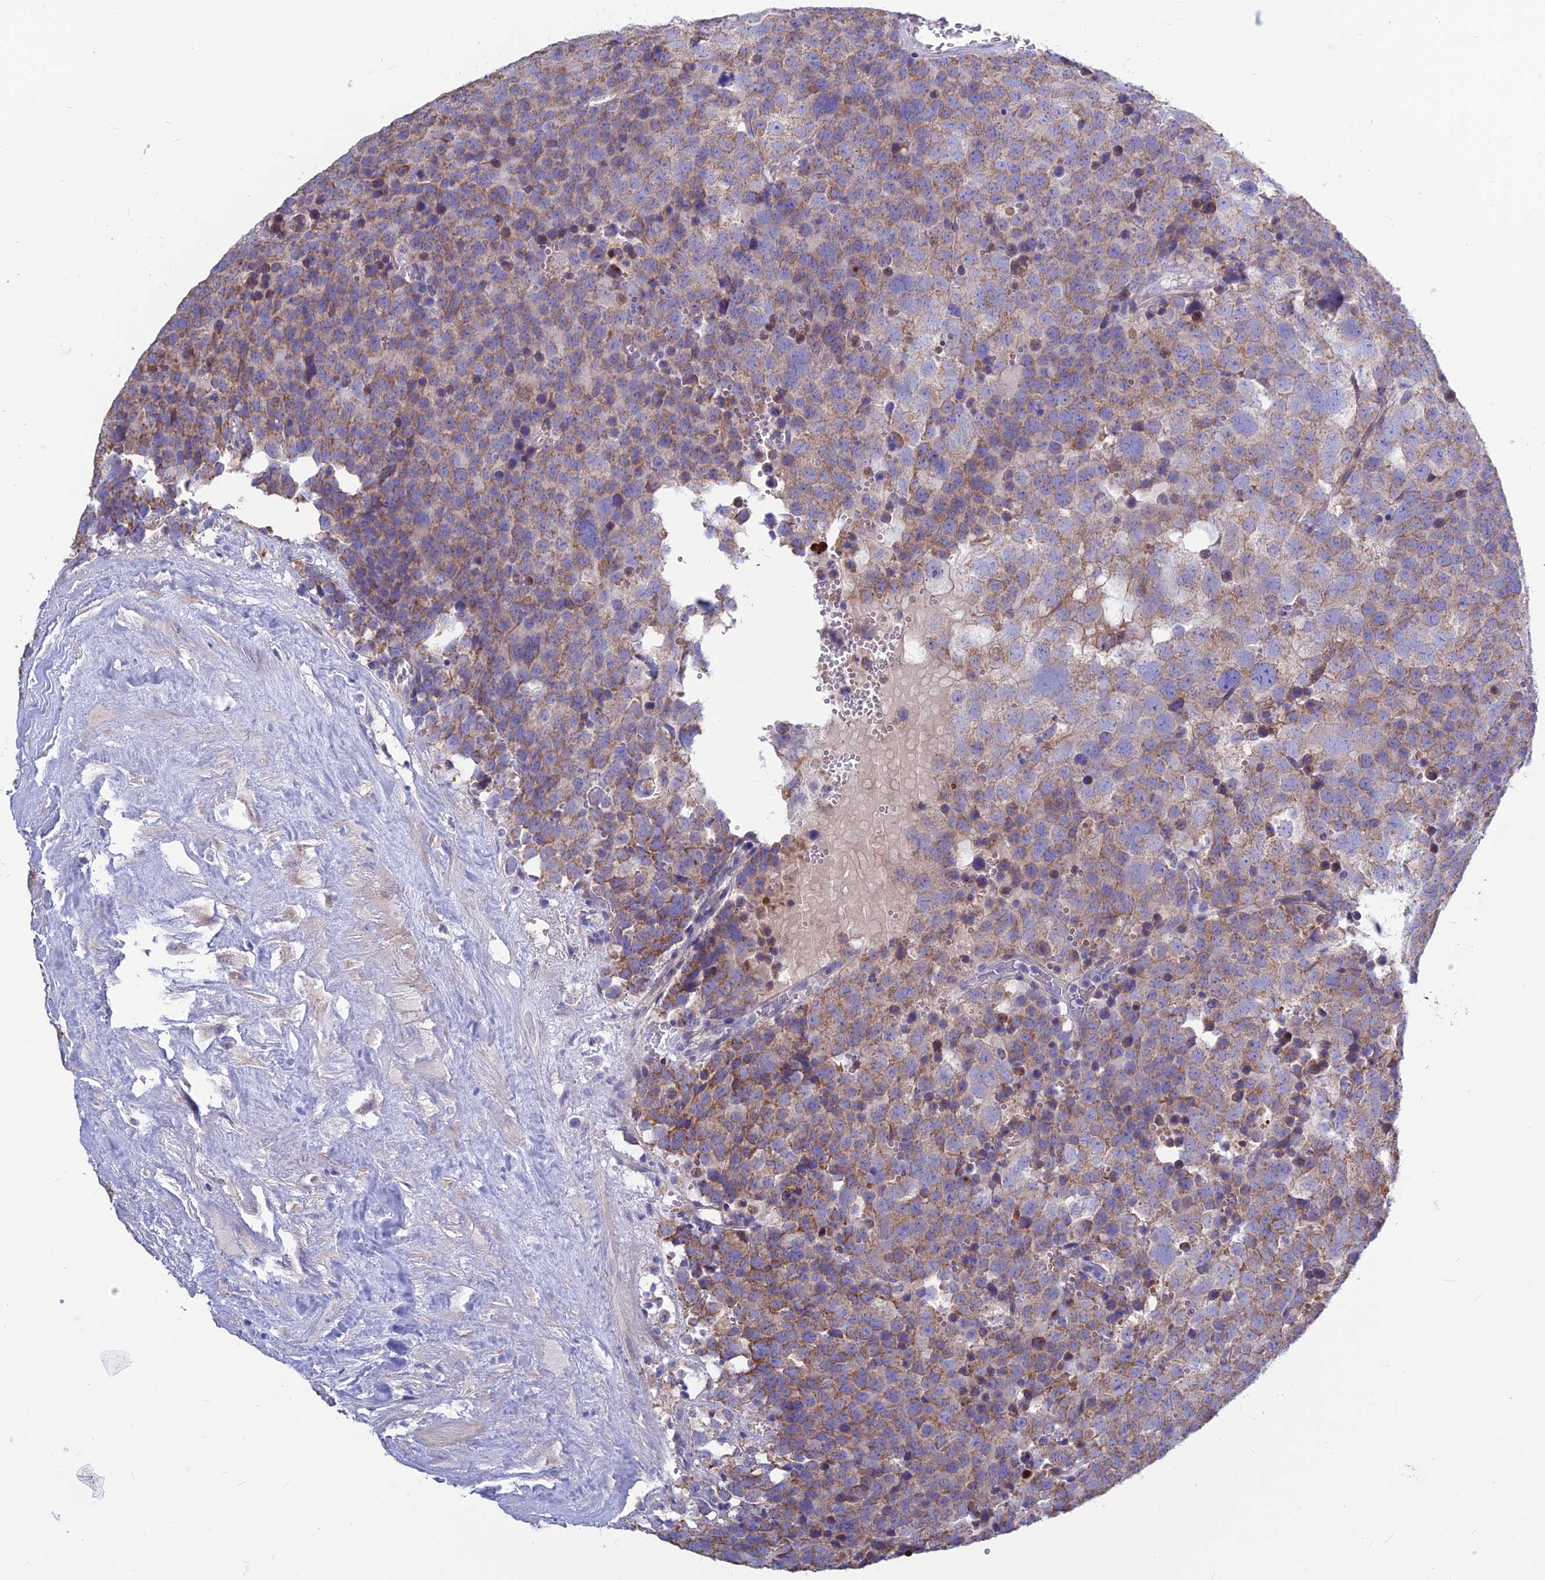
{"staining": {"intensity": "moderate", "quantity": ">75%", "location": "cytoplasmic/membranous"}, "tissue": "testis cancer", "cell_type": "Tumor cells", "image_type": "cancer", "snomed": [{"axis": "morphology", "description": "Seminoma, NOS"}, {"axis": "topography", "description": "Testis"}], "caption": "A brown stain highlights moderate cytoplasmic/membranous staining of a protein in seminoma (testis) tumor cells.", "gene": "BHMT2", "patient": {"sex": "male", "age": 71}}